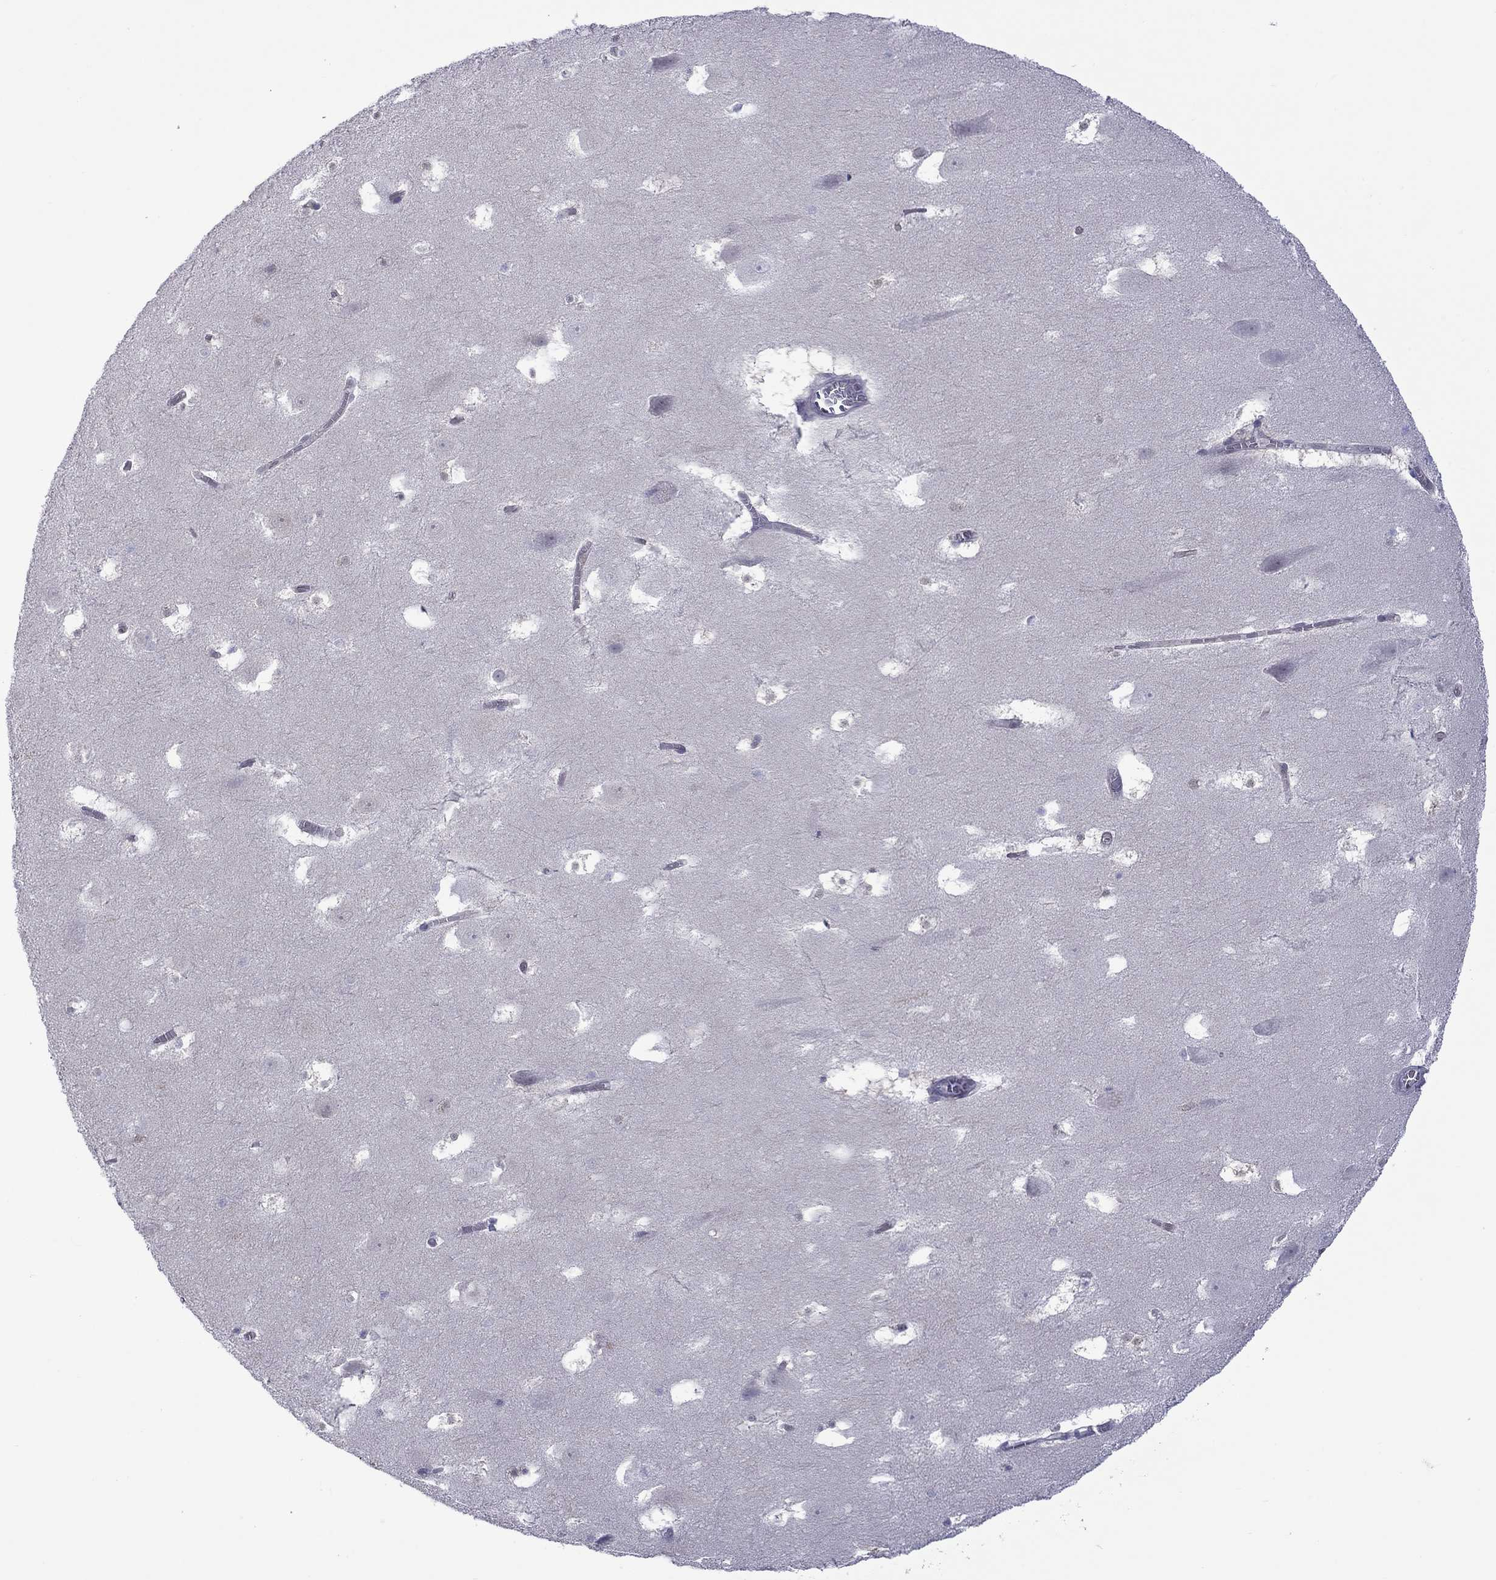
{"staining": {"intensity": "negative", "quantity": "none", "location": "none"}, "tissue": "hippocampus", "cell_type": "Glial cells", "image_type": "normal", "snomed": [{"axis": "morphology", "description": "Normal tissue, NOS"}, {"axis": "topography", "description": "Hippocampus"}], "caption": "High magnification brightfield microscopy of unremarkable hippocampus stained with DAB (brown) and counterstained with hematoxylin (blue): glial cells show no significant expression.", "gene": "CTNNBIP1", "patient": {"sex": "male", "age": 45}}